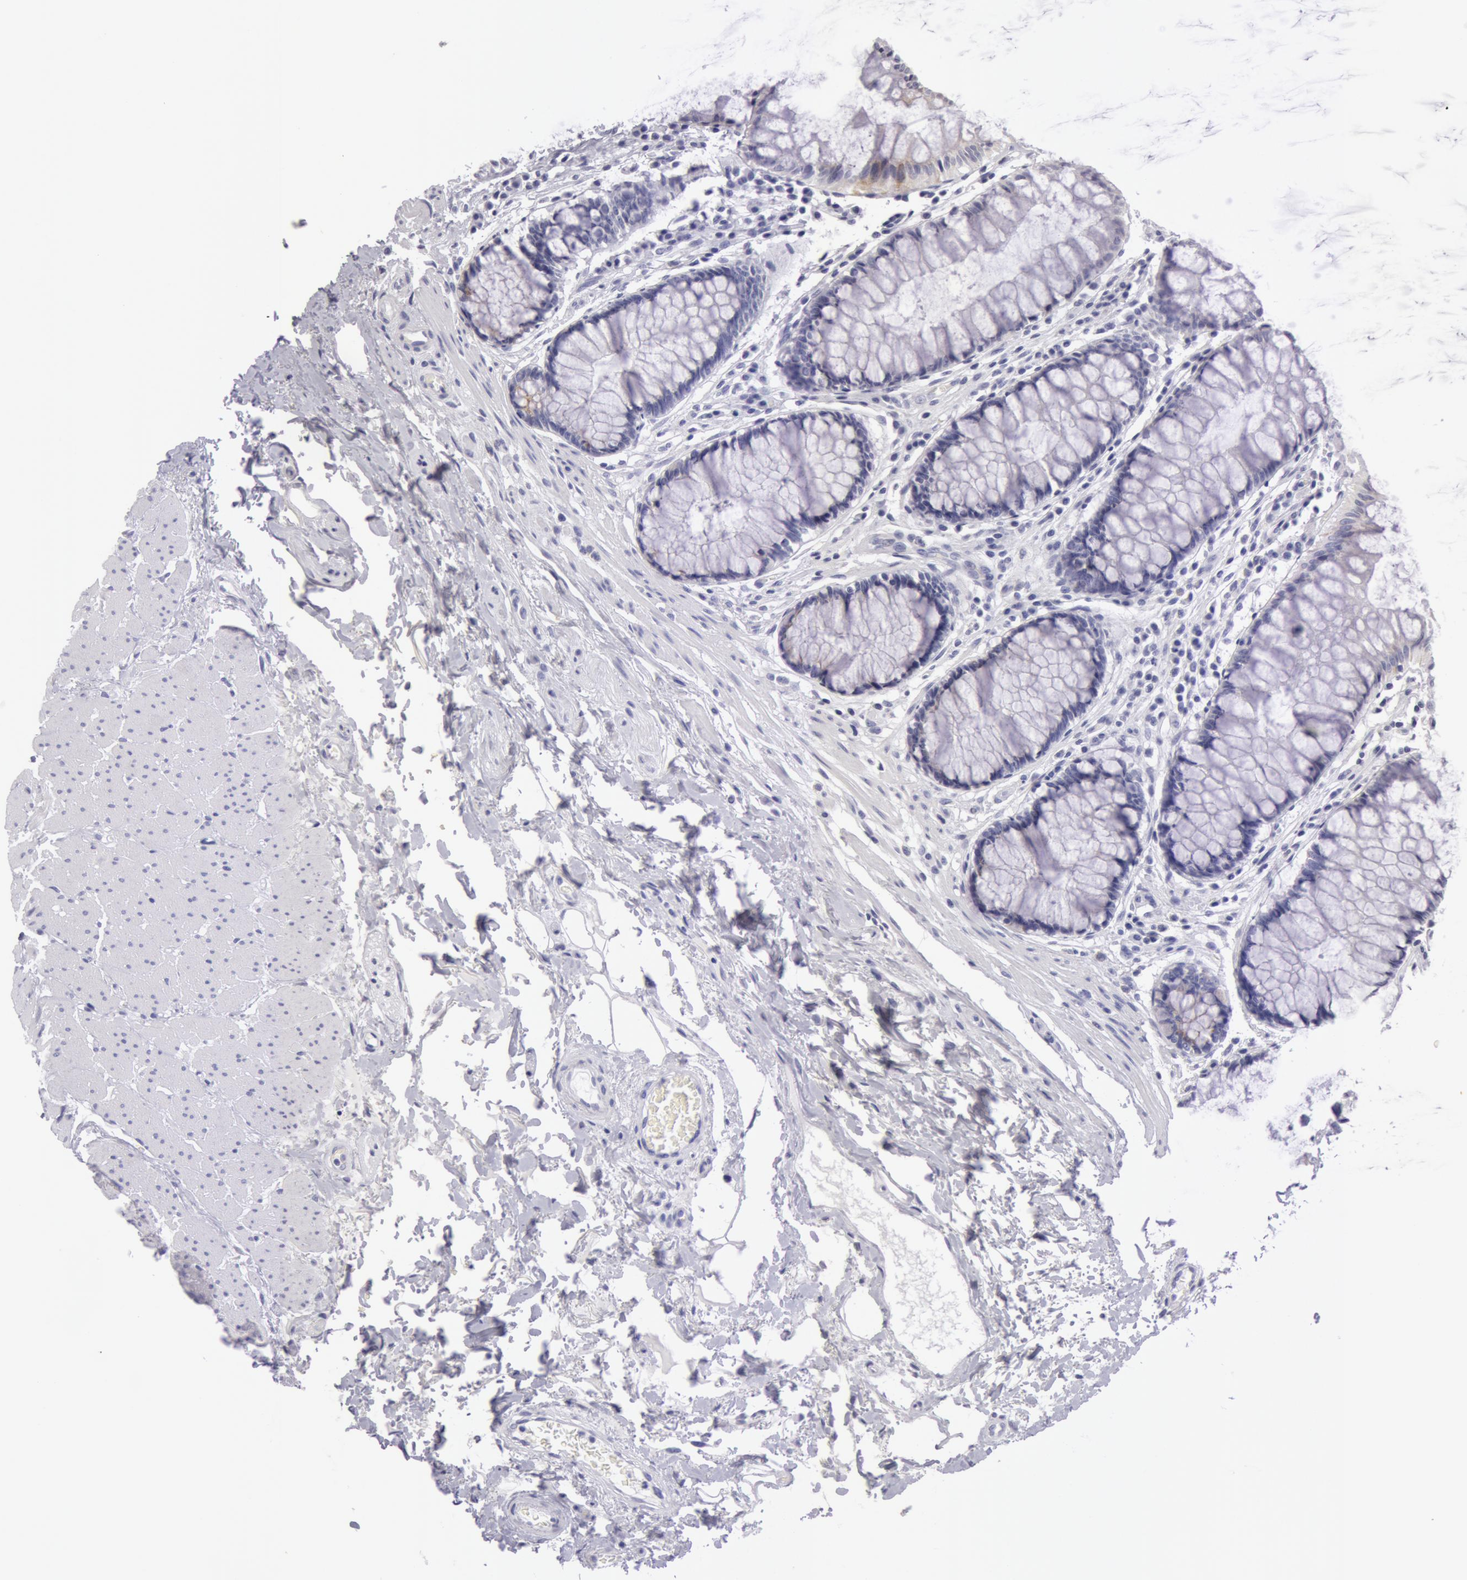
{"staining": {"intensity": "moderate", "quantity": "<25%", "location": "cytoplasmic/membranous"}, "tissue": "rectum", "cell_type": "Glandular cells", "image_type": "normal", "snomed": [{"axis": "morphology", "description": "Normal tissue, NOS"}, {"axis": "topography", "description": "Rectum"}], "caption": "Immunohistochemistry (DAB (3,3'-diaminobenzidine)) staining of unremarkable human rectum demonstrates moderate cytoplasmic/membranous protein staining in about <25% of glandular cells.", "gene": "AMACR", "patient": {"sex": "male", "age": 77}}